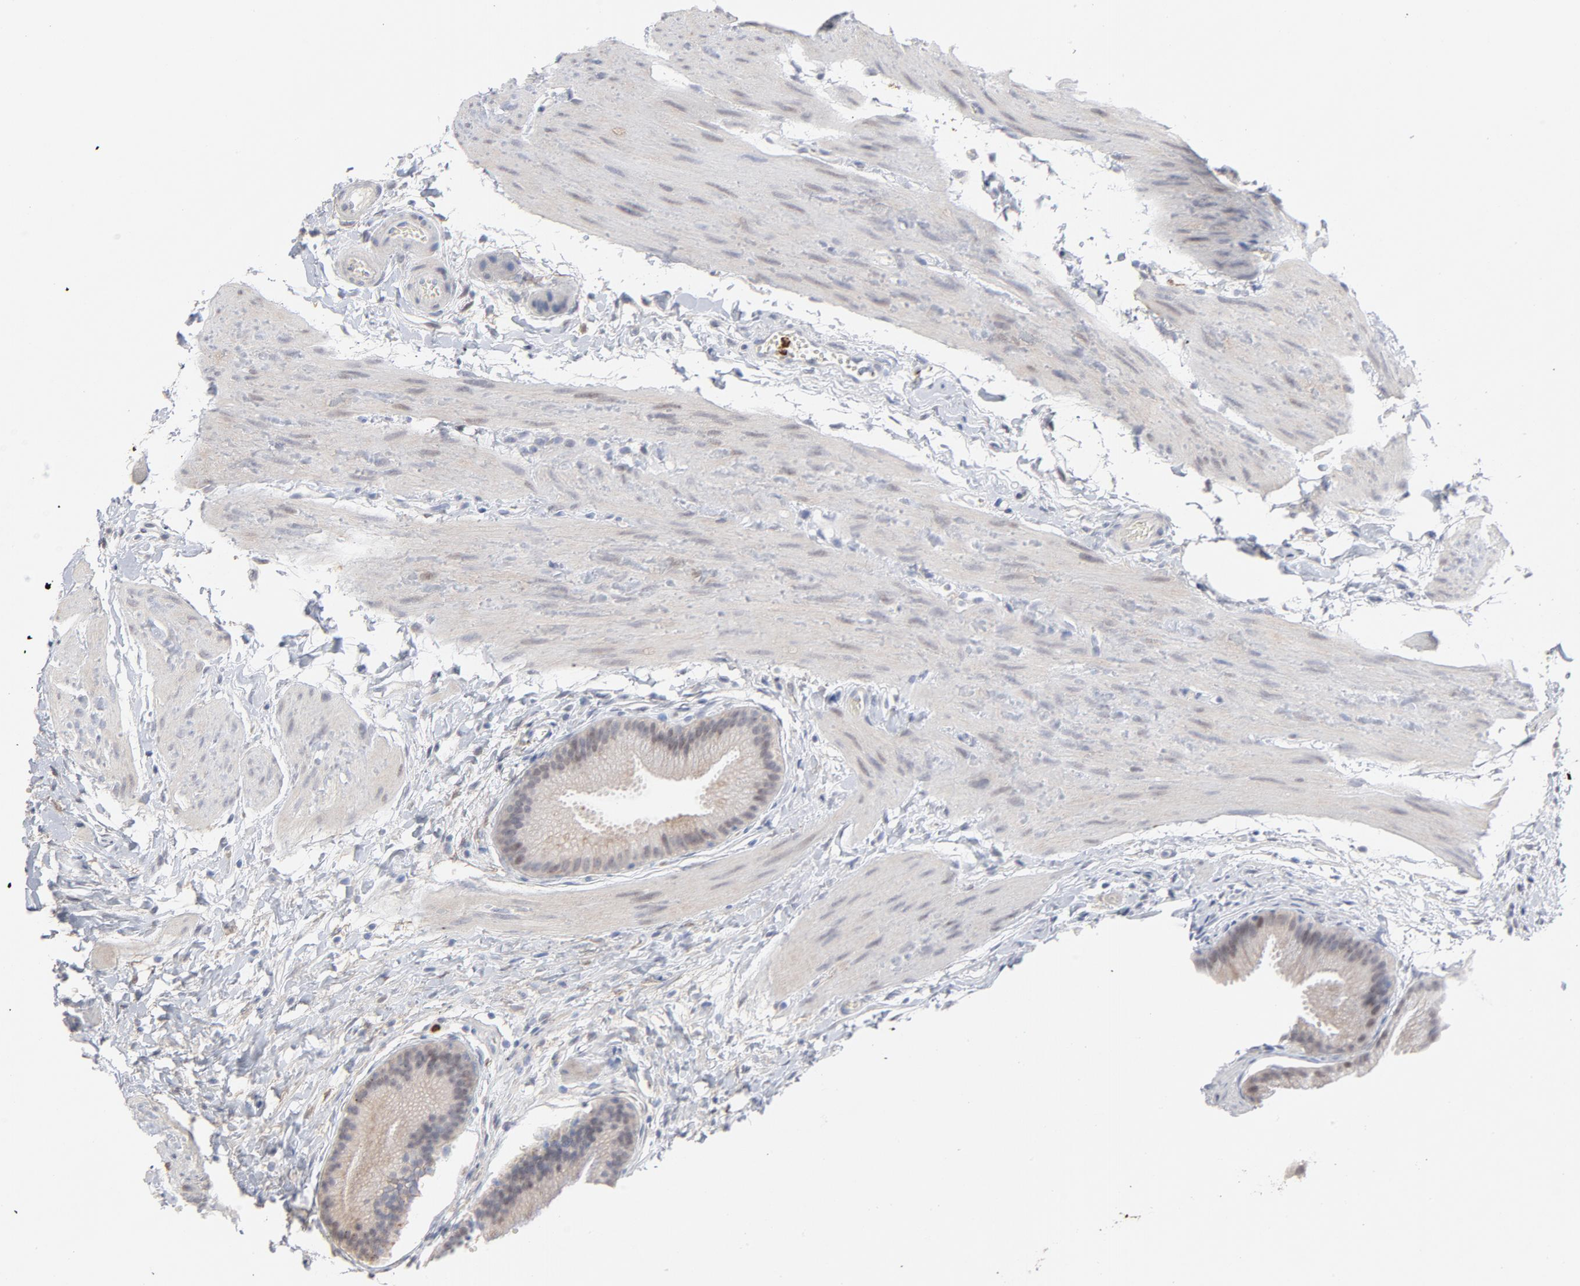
{"staining": {"intensity": "weak", "quantity": ">75%", "location": "cytoplasmic/membranous,nuclear"}, "tissue": "gallbladder", "cell_type": "Glandular cells", "image_type": "normal", "snomed": [{"axis": "morphology", "description": "Normal tissue, NOS"}, {"axis": "topography", "description": "Gallbladder"}], "caption": "Immunohistochemistry photomicrograph of unremarkable gallbladder stained for a protein (brown), which exhibits low levels of weak cytoplasmic/membranous,nuclear expression in approximately >75% of glandular cells.", "gene": "PNMA1", "patient": {"sex": "female", "age": 63}}